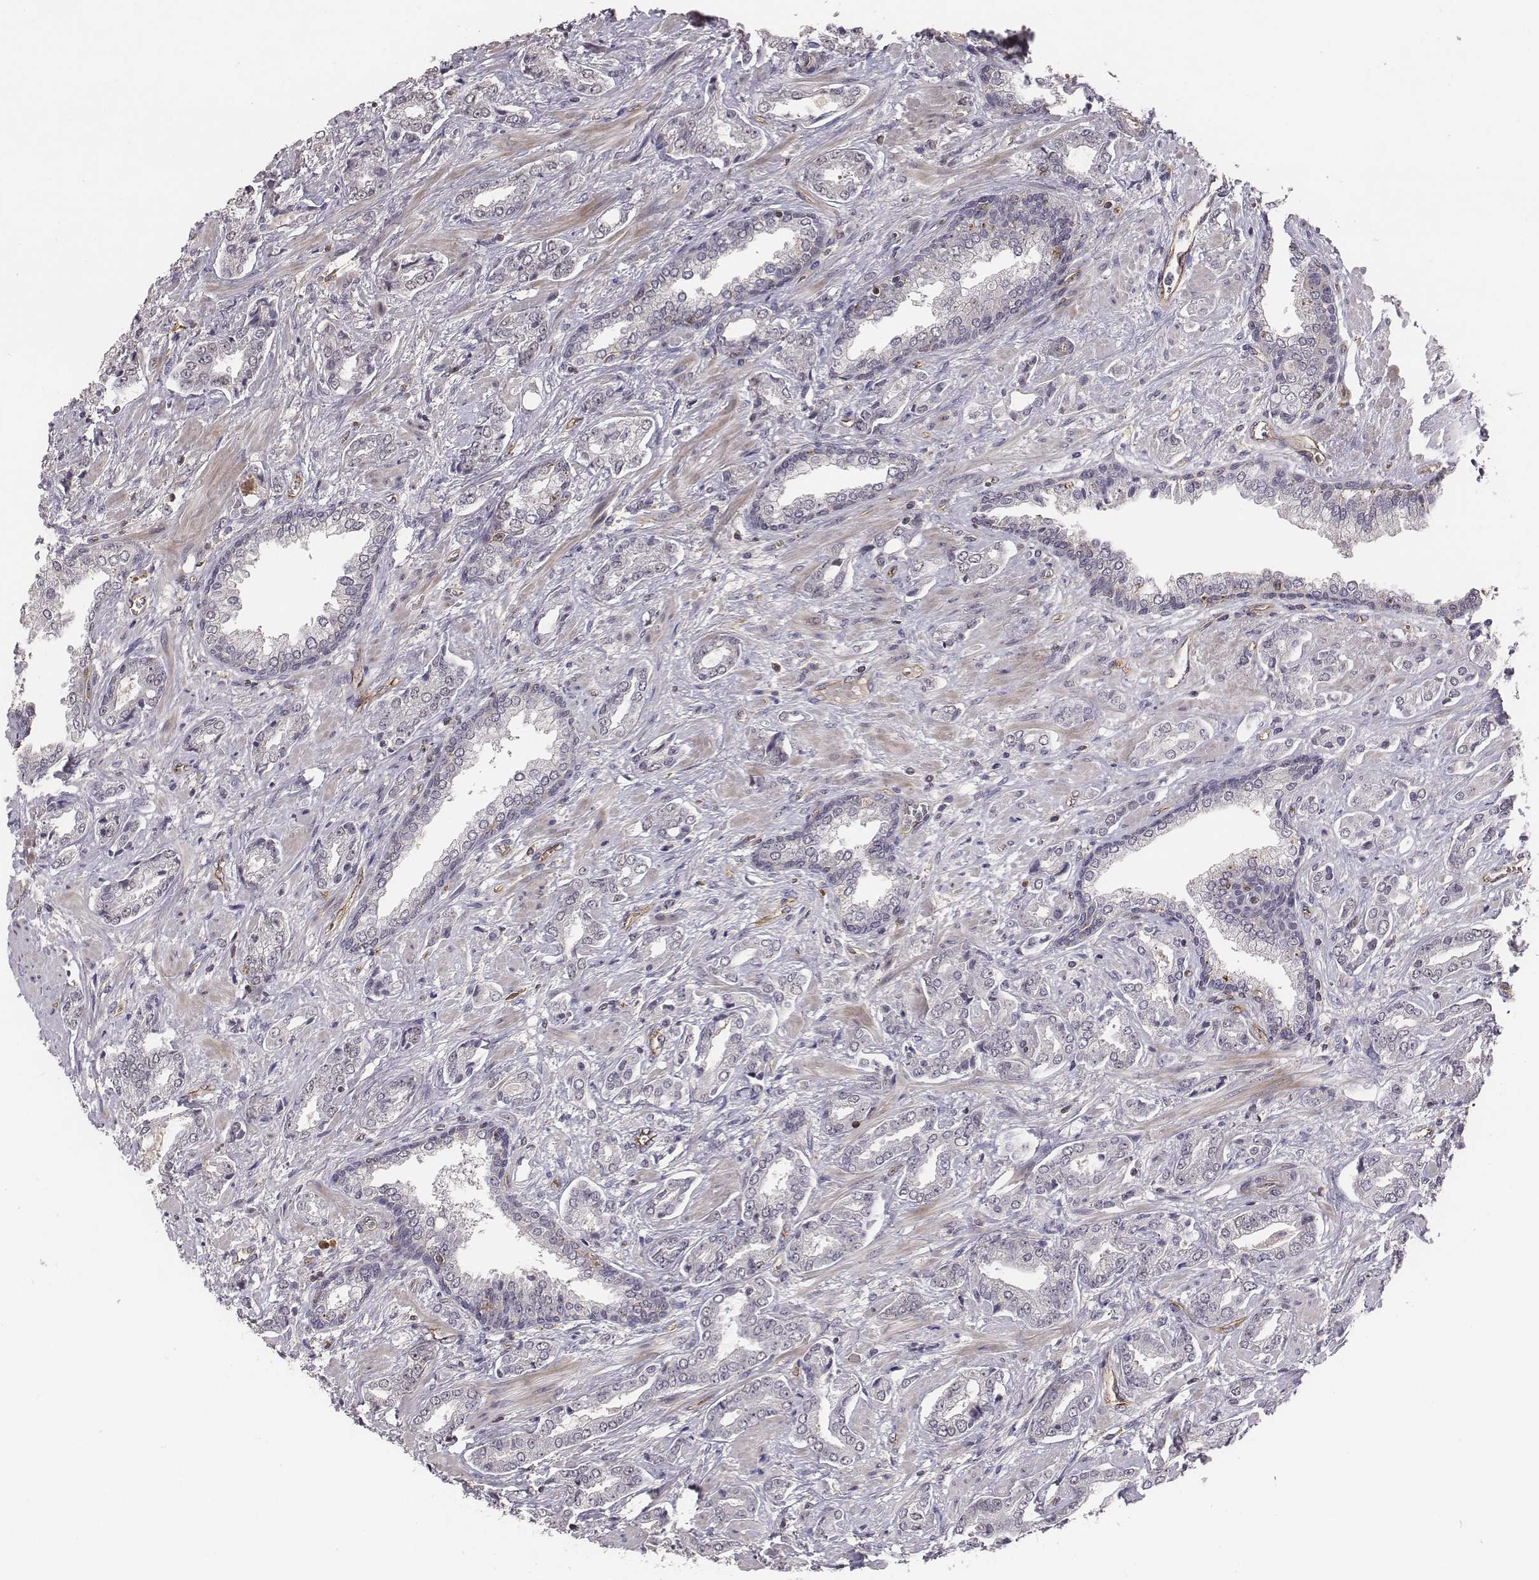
{"staining": {"intensity": "negative", "quantity": "none", "location": "none"}, "tissue": "prostate cancer", "cell_type": "Tumor cells", "image_type": "cancer", "snomed": [{"axis": "morphology", "description": "Adenocarcinoma, Low grade"}, {"axis": "topography", "description": "Prostate"}], "caption": "IHC histopathology image of prostate adenocarcinoma (low-grade) stained for a protein (brown), which demonstrates no staining in tumor cells. (IHC, brightfield microscopy, high magnification).", "gene": "PTPRG", "patient": {"sex": "male", "age": 61}}